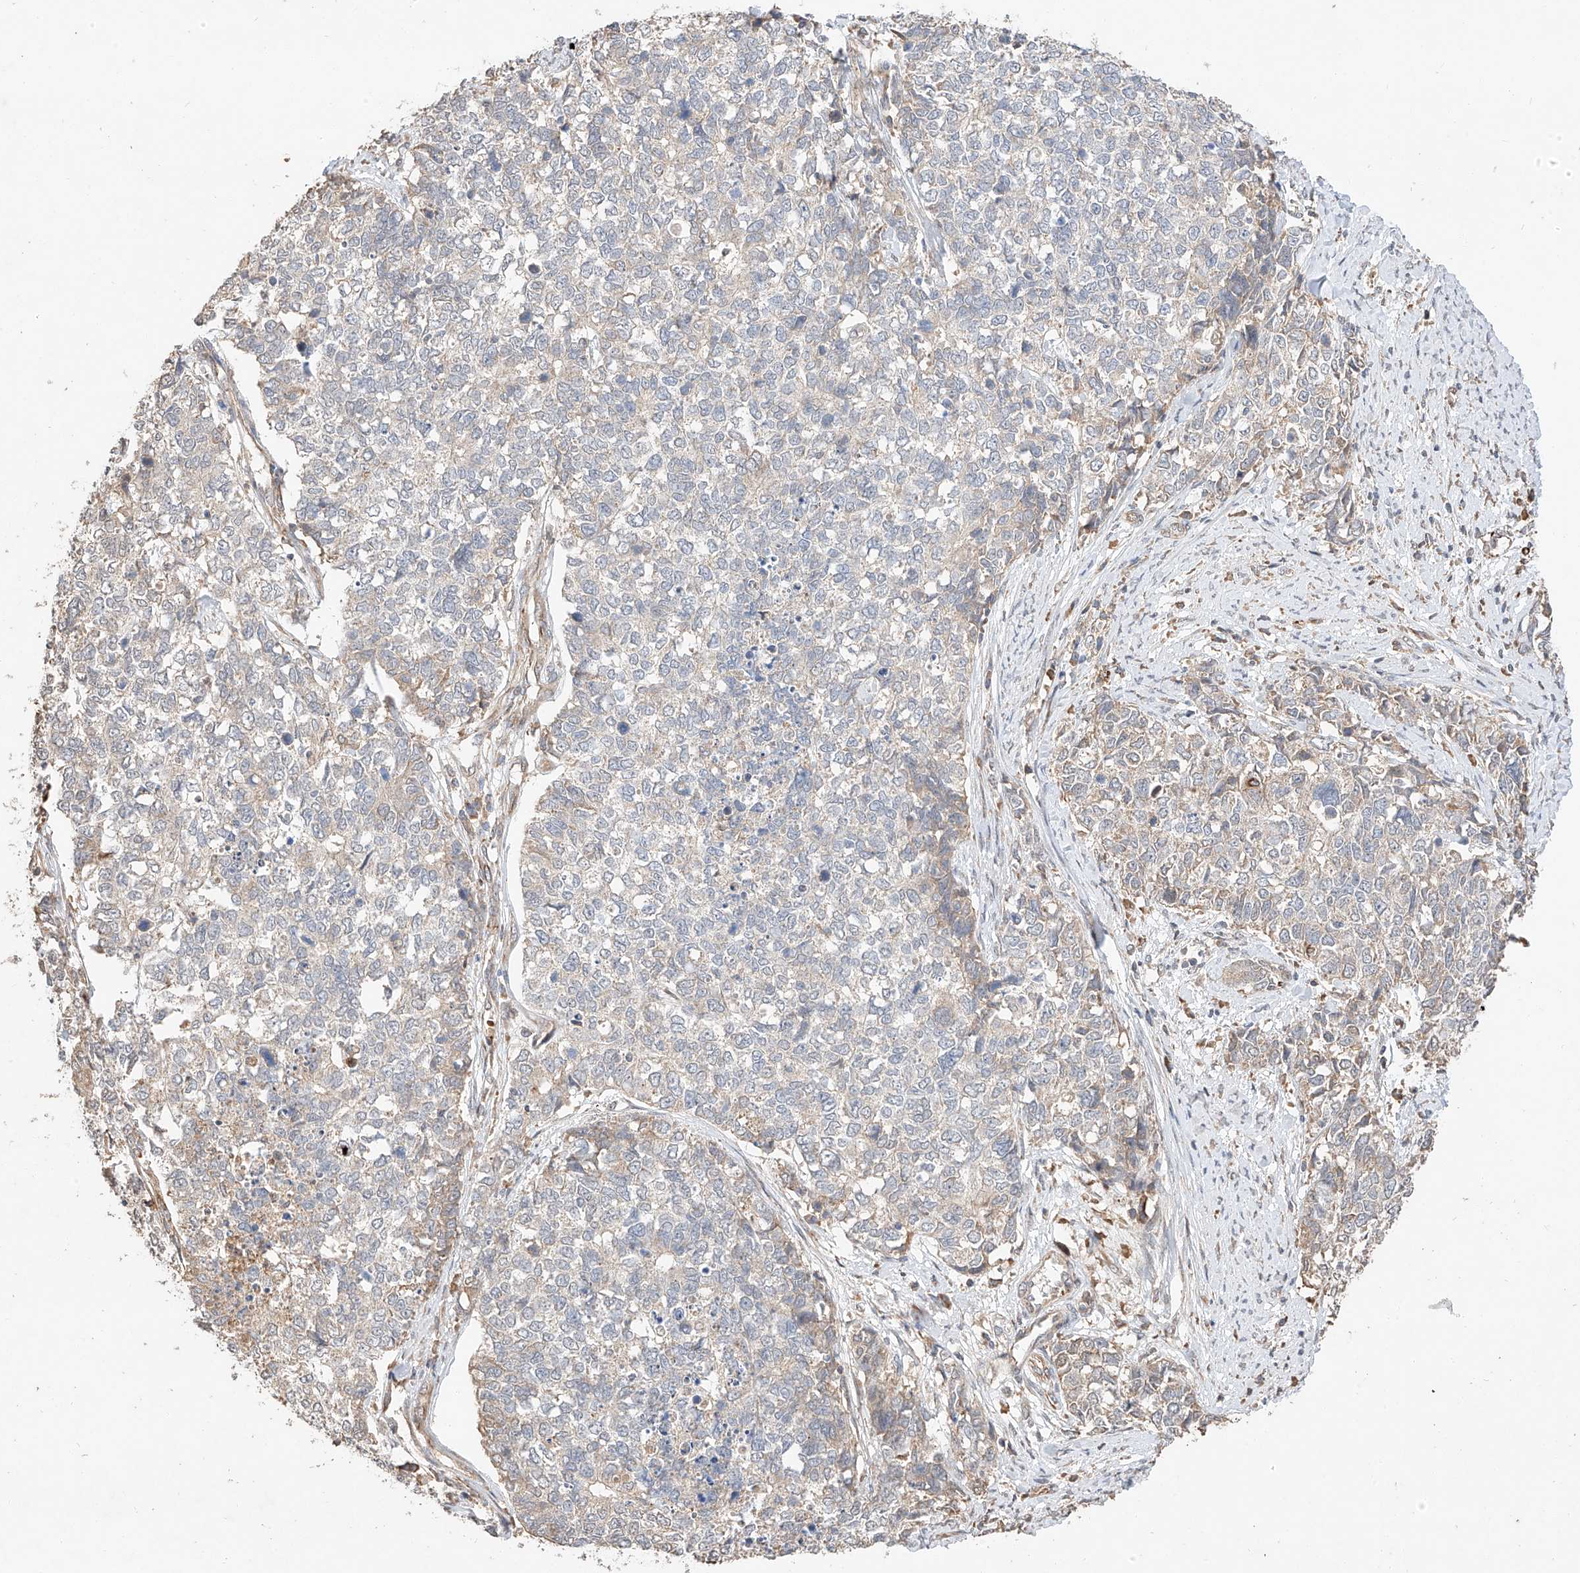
{"staining": {"intensity": "negative", "quantity": "none", "location": "none"}, "tissue": "cervical cancer", "cell_type": "Tumor cells", "image_type": "cancer", "snomed": [{"axis": "morphology", "description": "Squamous cell carcinoma, NOS"}, {"axis": "topography", "description": "Cervix"}], "caption": "This is a micrograph of immunohistochemistry staining of cervical squamous cell carcinoma, which shows no expression in tumor cells.", "gene": "SUSD6", "patient": {"sex": "female", "age": 63}}